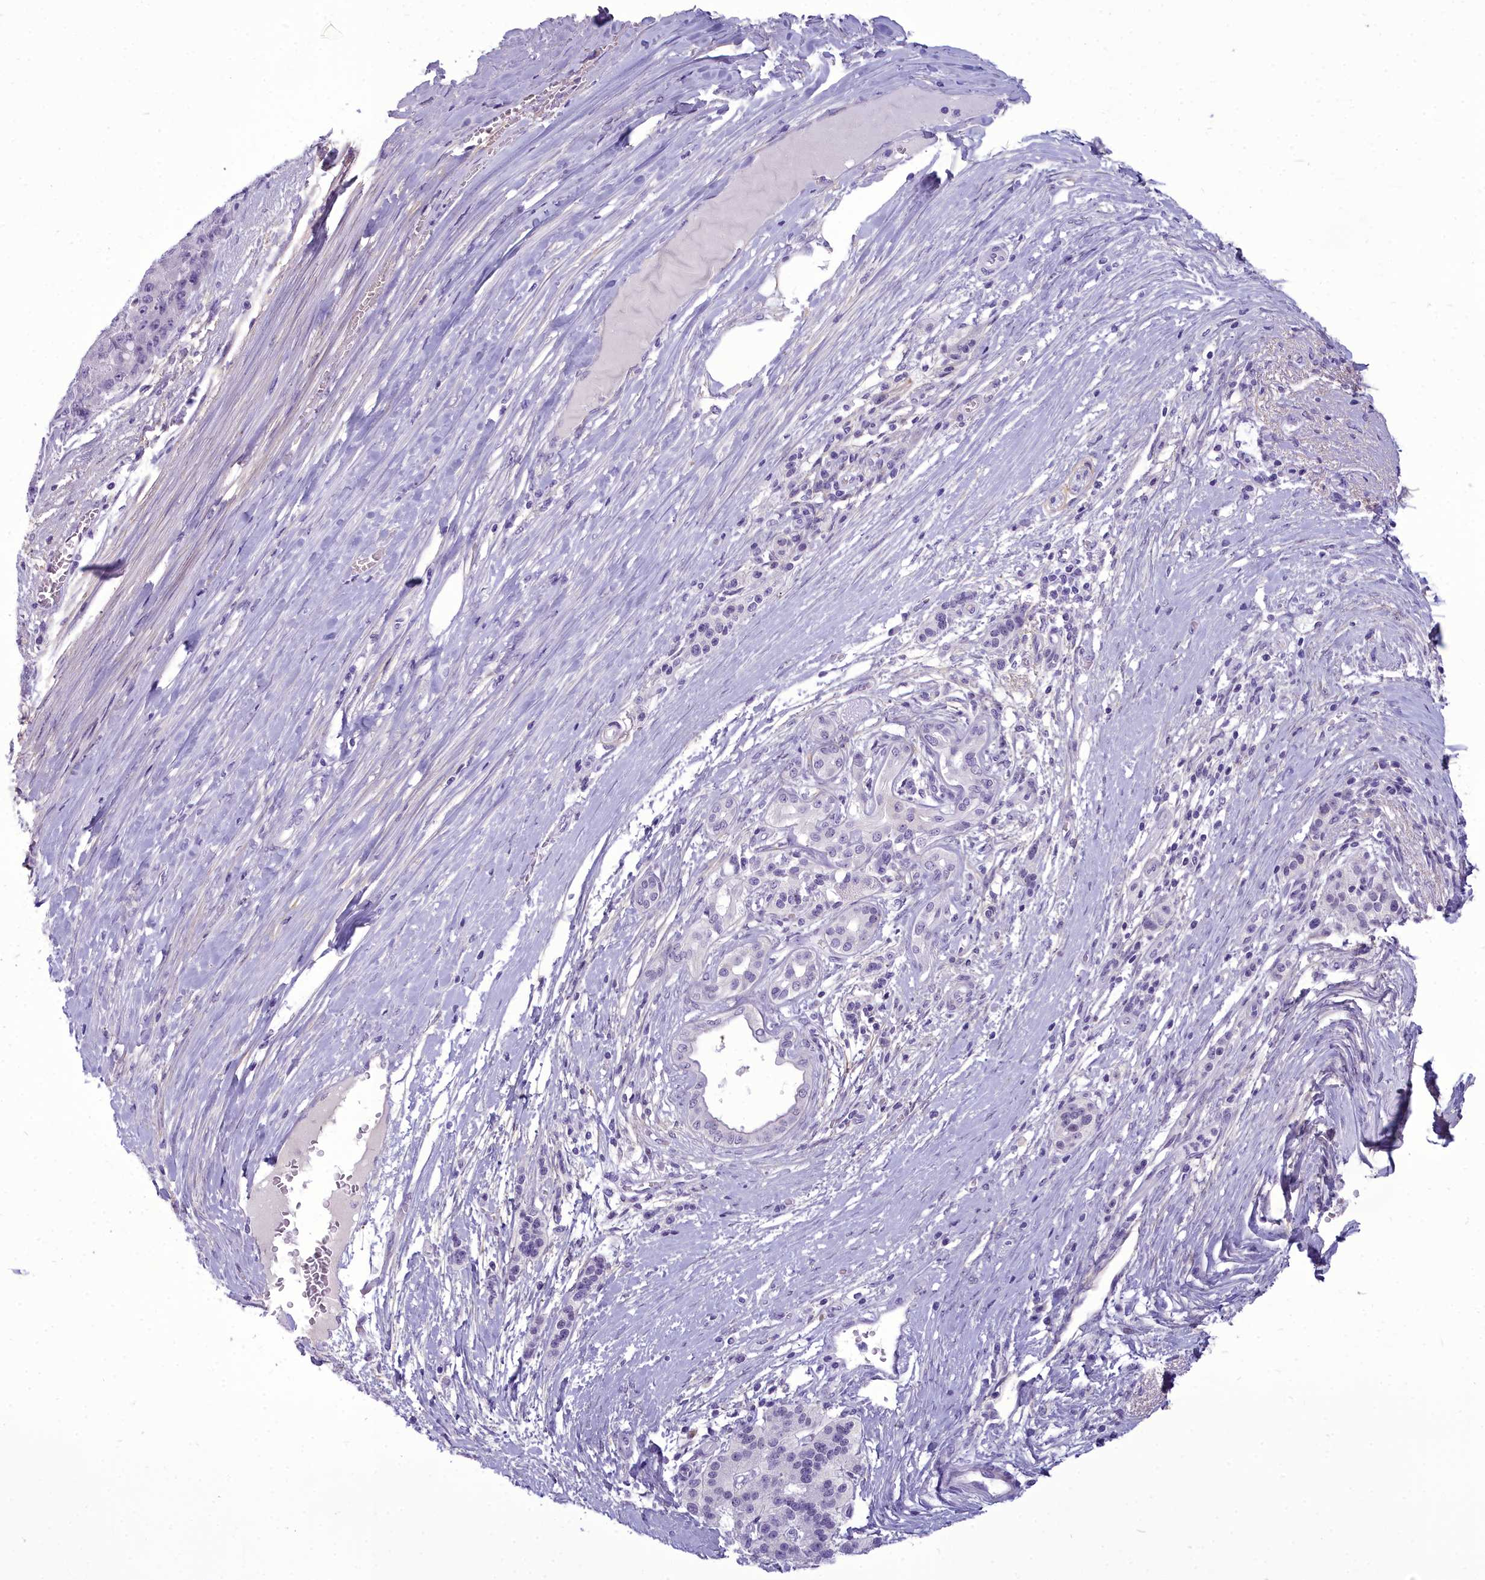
{"staining": {"intensity": "negative", "quantity": "none", "location": "none"}, "tissue": "pancreatic cancer", "cell_type": "Tumor cells", "image_type": "cancer", "snomed": [{"axis": "morphology", "description": "Adenocarcinoma, NOS"}, {"axis": "topography", "description": "Pancreas"}], "caption": "A high-resolution image shows immunohistochemistry staining of pancreatic cancer (adenocarcinoma), which demonstrates no significant positivity in tumor cells.", "gene": "OSTN", "patient": {"sex": "male", "age": 50}}